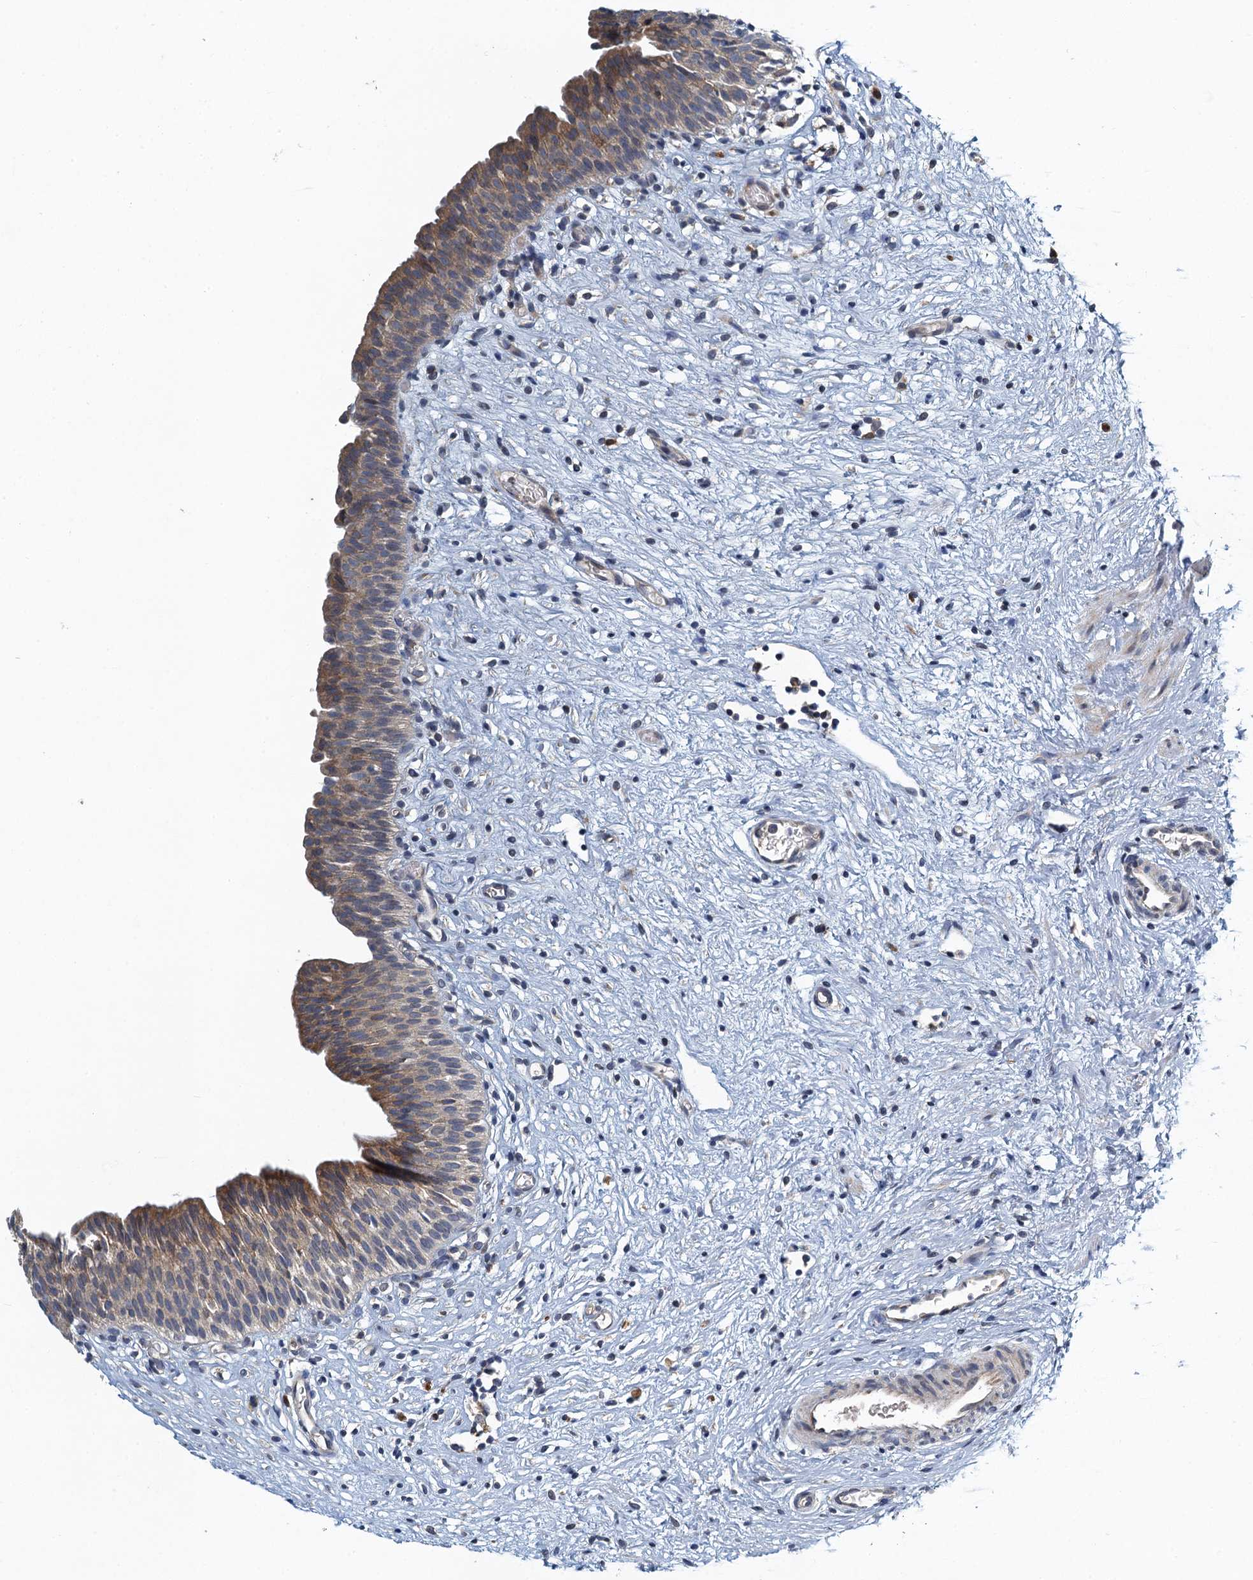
{"staining": {"intensity": "moderate", "quantity": ">75%", "location": "cytoplasmic/membranous"}, "tissue": "urinary bladder", "cell_type": "Urothelial cells", "image_type": "normal", "snomed": [{"axis": "morphology", "description": "Transitional cell carcinoma in-situ"}, {"axis": "topography", "description": "Urinary bladder"}], "caption": "Human urinary bladder stained with a brown dye displays moderate cytoplasmic/membranous positive staining in approximately >75% of urothelial cells.", "gene": "ALG2", "patient": {"sex": "male", "age": 74}}